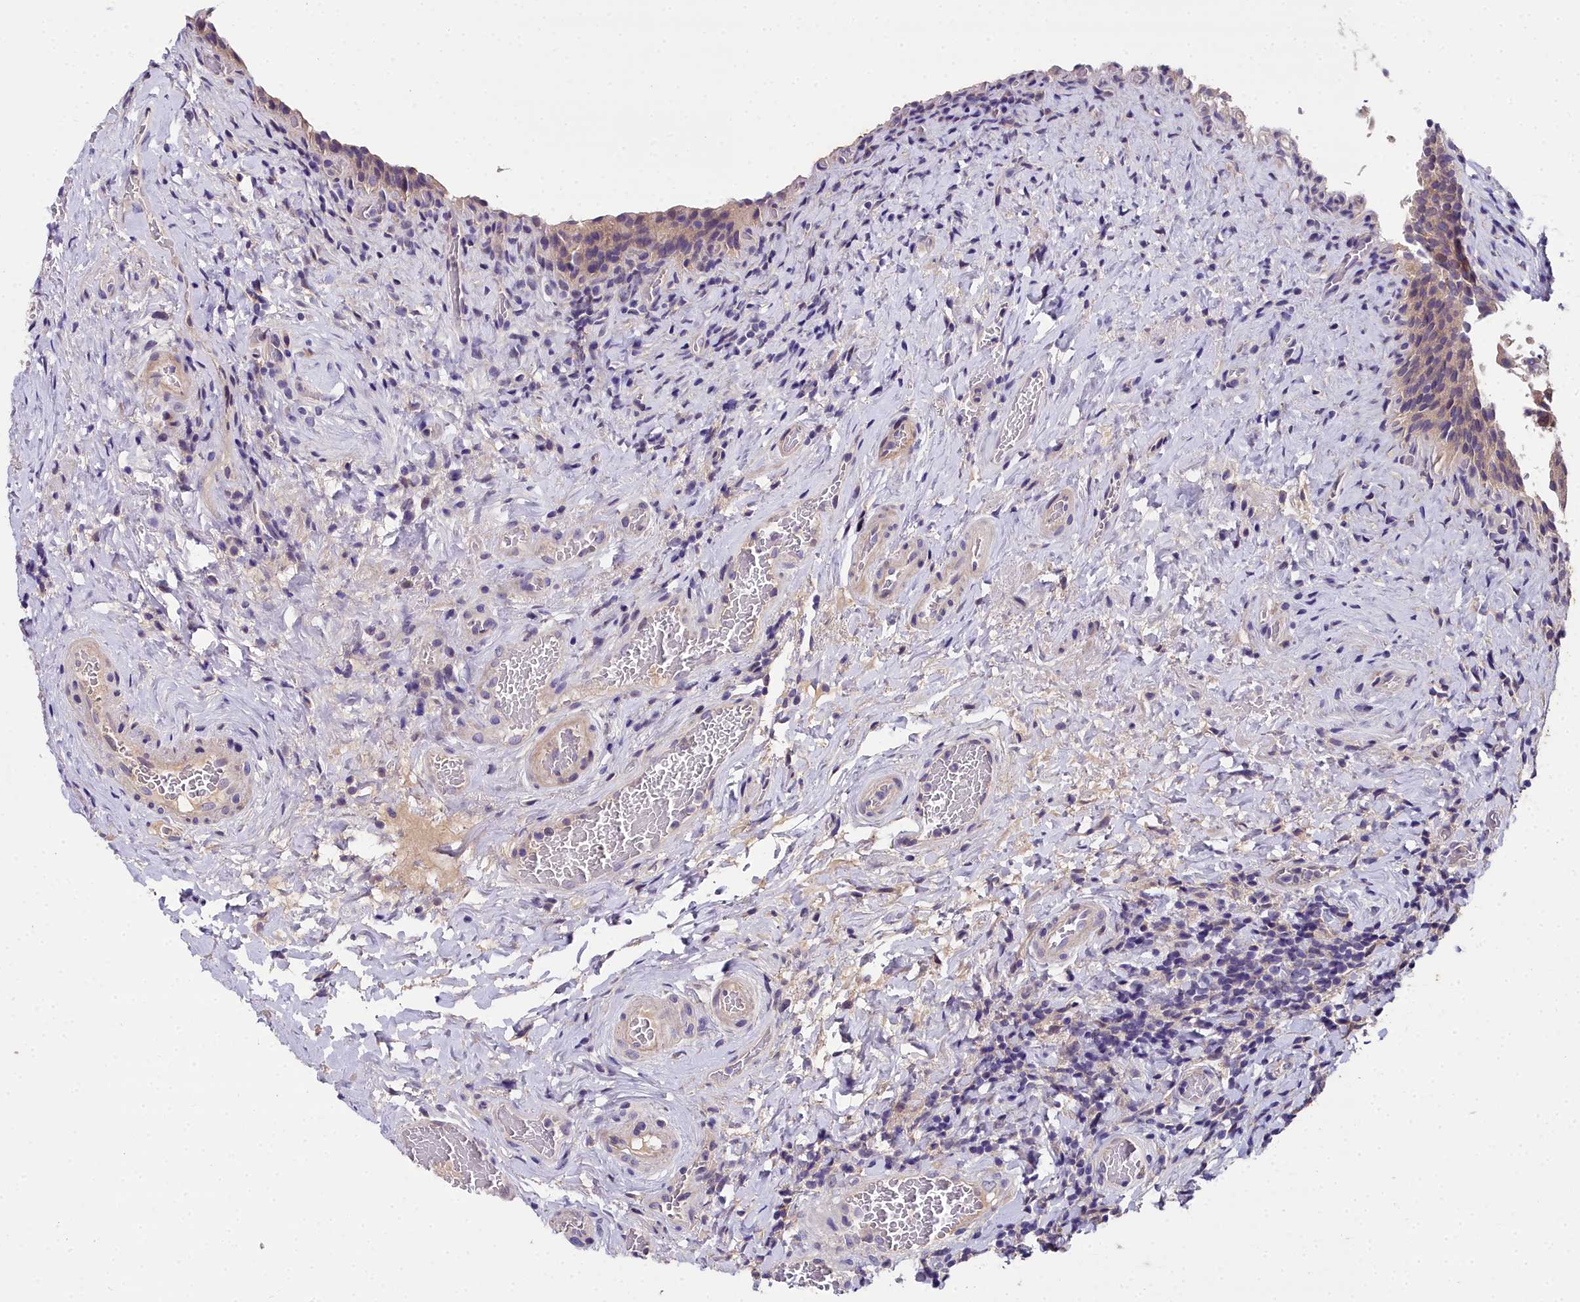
{"staining": {"intensity": "weak", "quantity": "<25%", "location": "cytoplasmic/membranous"}, "tissue": "urinary bladder", "cell_type": "Urothelial cells", "image_type": "normal", "snomed": [{"axis": "morphology", "description": "Normal tissue, NOS"}, {"axis": "morphology", "description": "Inflammation, NOS"}, {"axis": "topography", "description": "Urinary bladder"}], "caption": "A photomicrograph of human urinary bladder is negative for staining in urothelial cells. (DAB immunohistochemistry with hematoxylin counter stain).", "gene": "NT5M", "patient": {"sex": "male", "age": 64}}